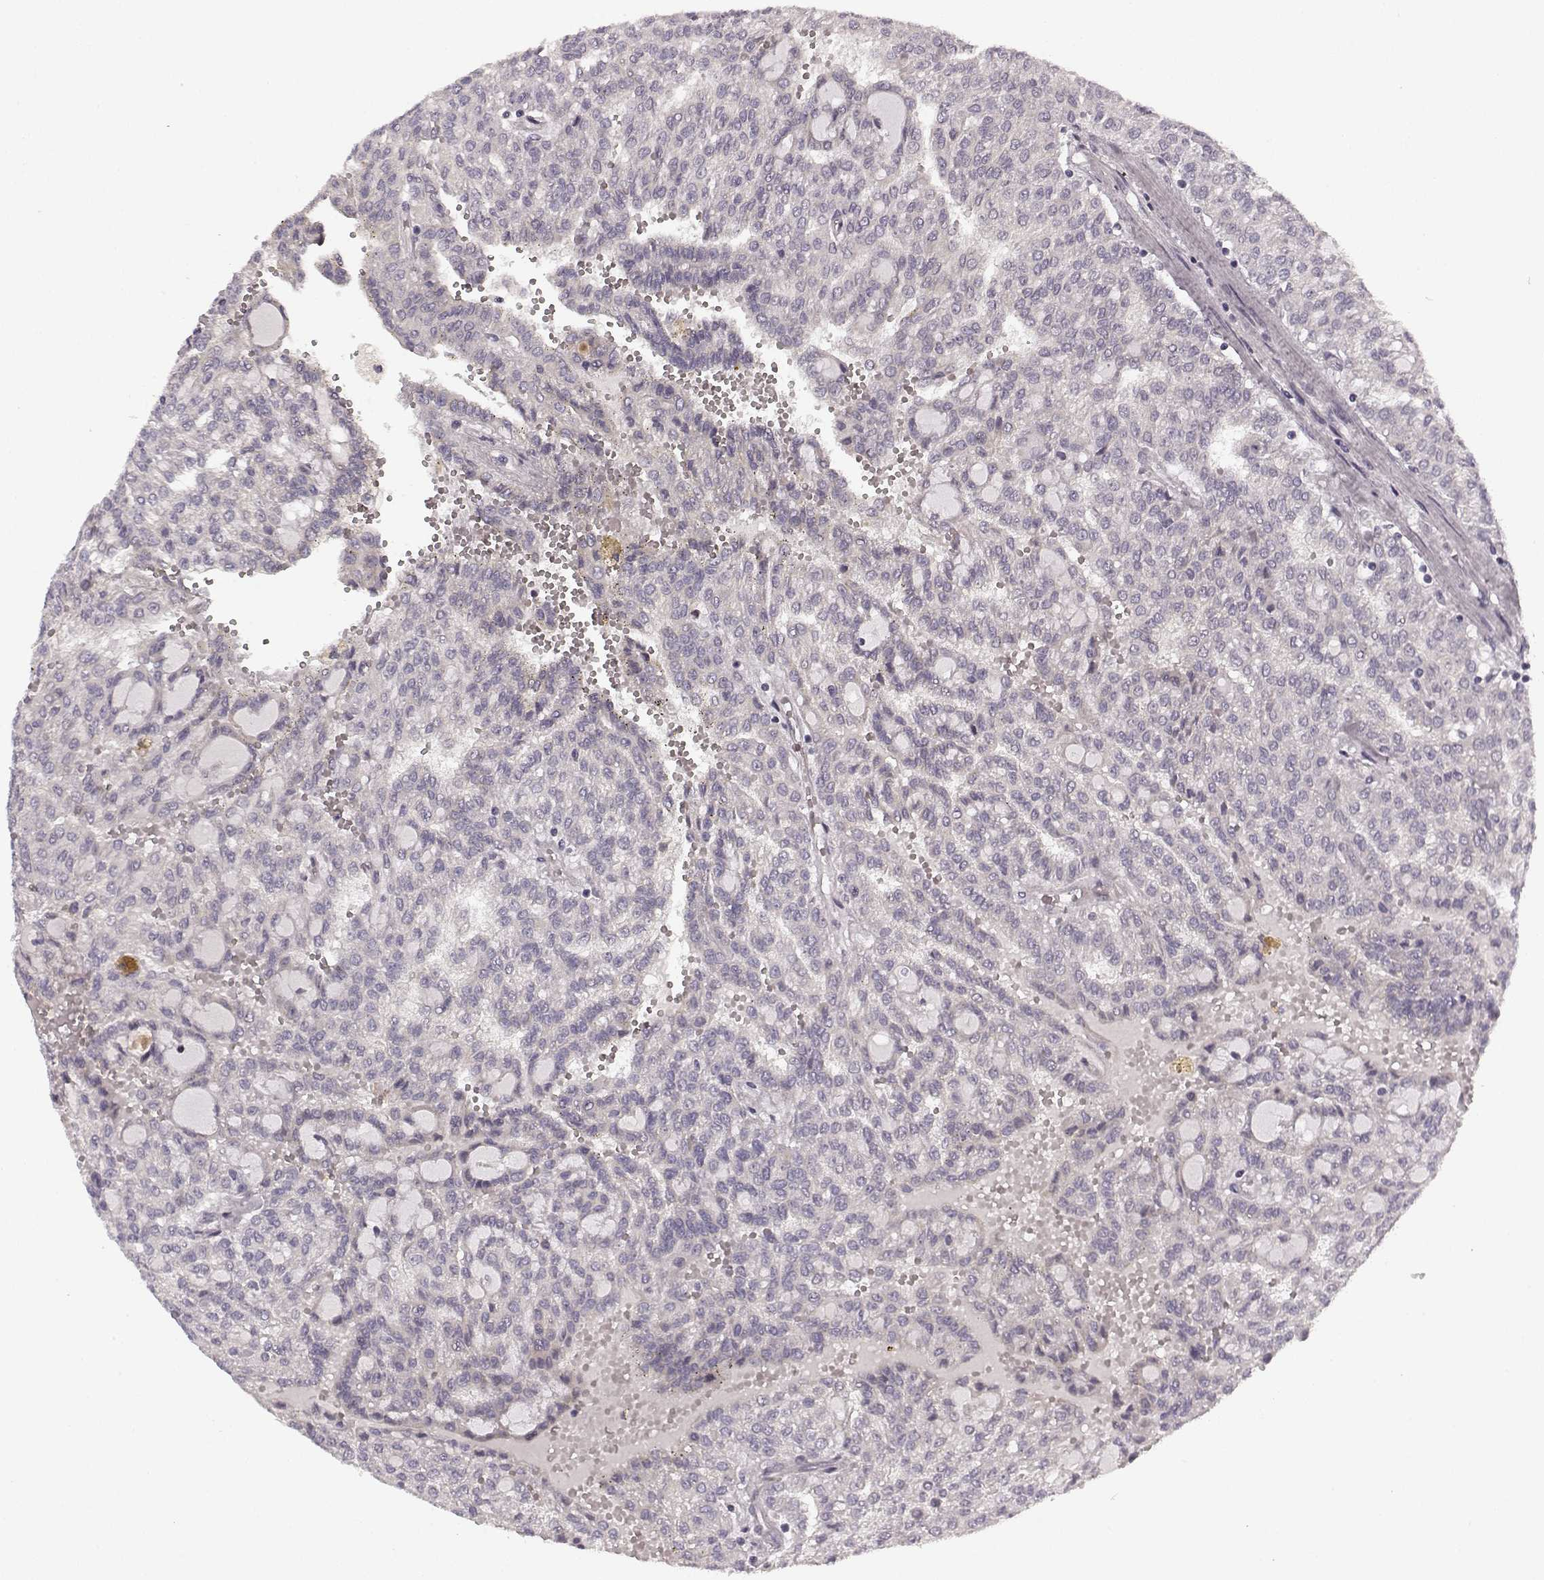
{"staining": {"intensity": "negative", "quantity": "none", "location": "none"}, "tissue": "renal cancer", "cell_type": "Tumor cells", "image_type": "cancer", "snomed": [{"axis": "morphology", "description": "Adenocarcinoma, NOS"}, {"axis": "topography", "description": "Kidney"}], "caption": "The immunohistochemistry (IHC) image has no significant expression in tumor cells of renal adenocarcinoma tissue. (Immunohistochemistry (ihc), brightfield microscopy, high magnification).", "gene": "FAM234B", "patient": {"sex": "male", "age": 63}}